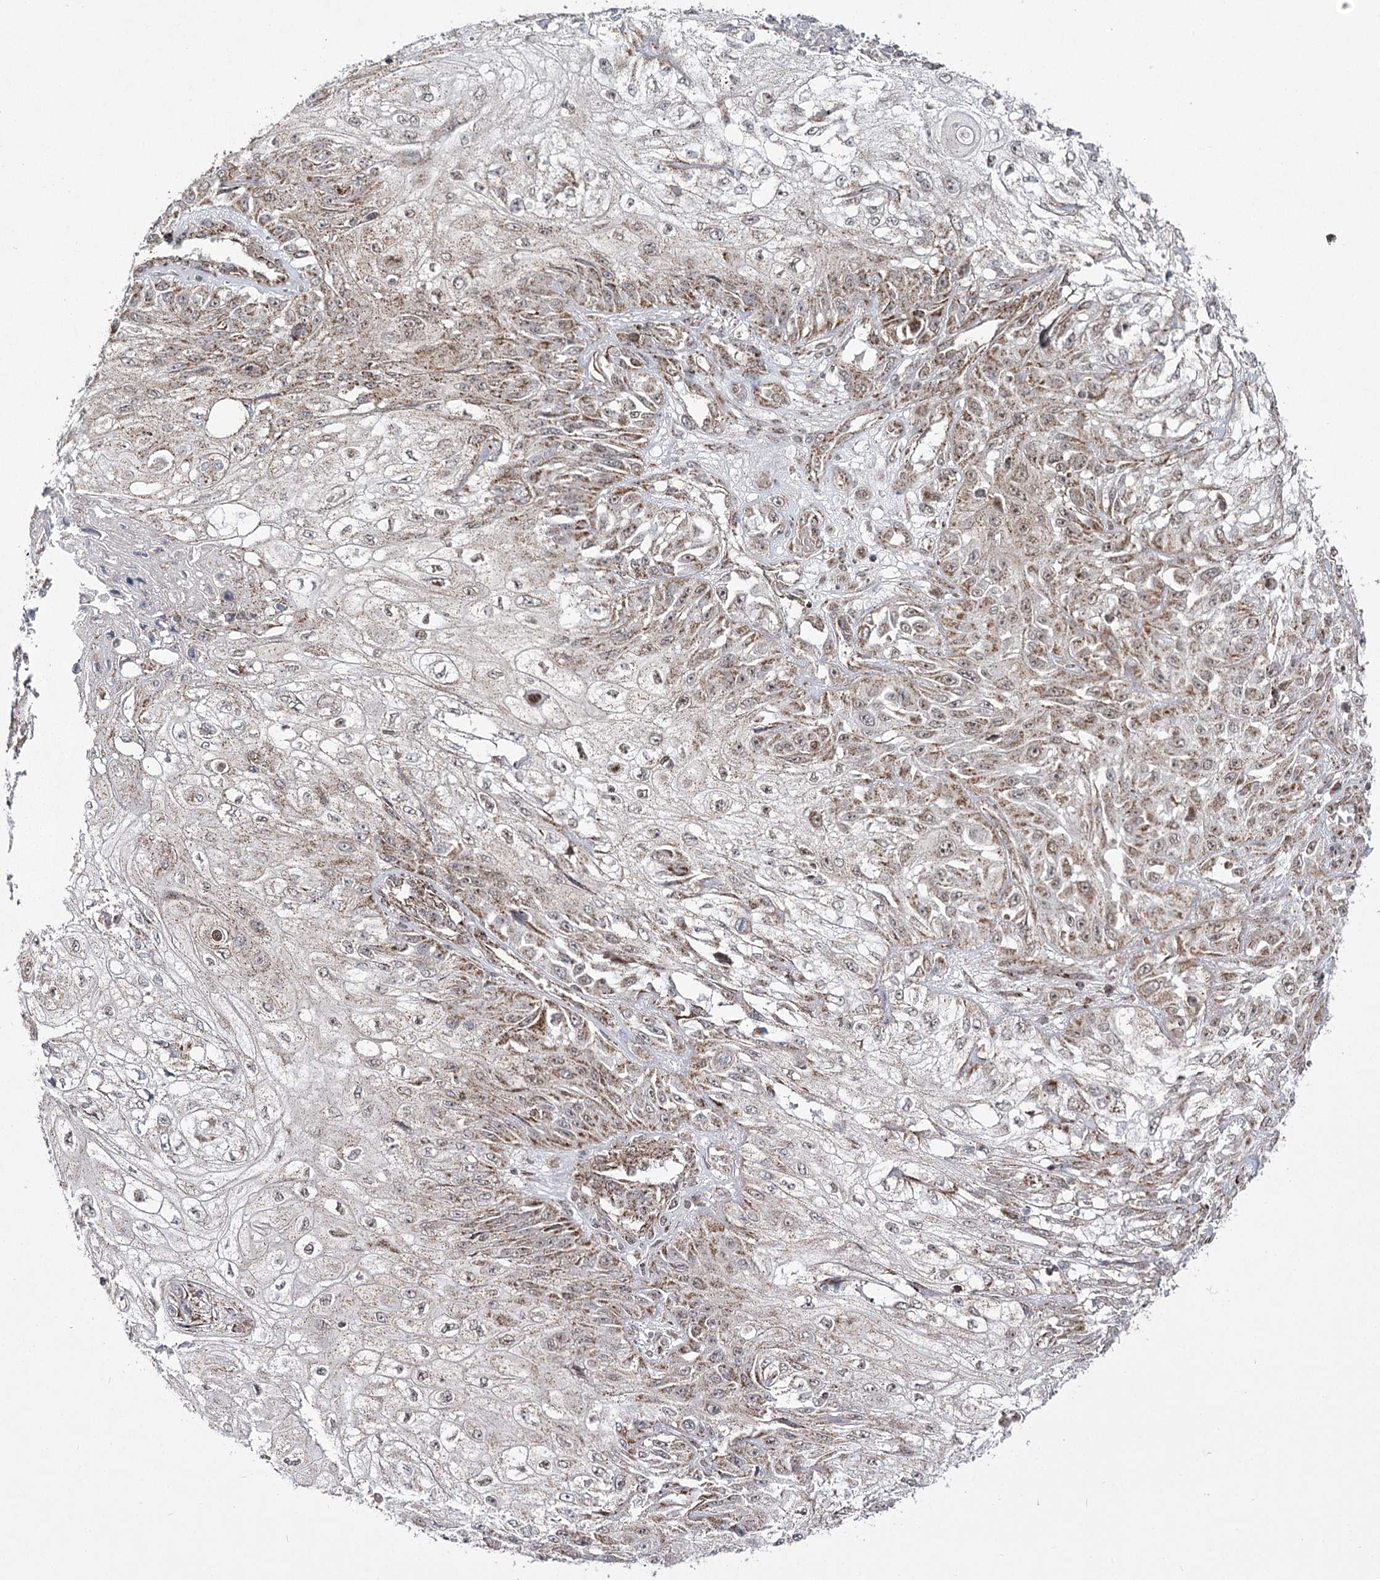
{"staining": {"intensity": "moderate", "quantity": "25%-75%", "location": "cytoplasmic/membranous,nuclear"}, "tissue": "skin cancer", "cell_type": "Tumor cells", "image_type": "cancer", "snomed": [{"axis": "morphology", "description": "Squamous cell carcinoma, NOS"}, {"axis": "morphology", "description": "Squamous cell carcinoma, metastatic, NOS"}, {"axis": "topography", "description": "Skin"}, {"axis": "topography", "description": "Lymph node"}], "caption": "IHC histopathology image of neoplastic tissue: skin metastatic squamous cell carcinoma stained using immunohistochemistry displays medium levels of moderate protein expression localized specifically in the cytoplasmic/membranous and nuclear of tumor cells, appearing as a cytoplasmic/membranous and nuclear brown color.", "gene": "SLC4A1AP", "patient": {"sex": "male", "age": 75}}